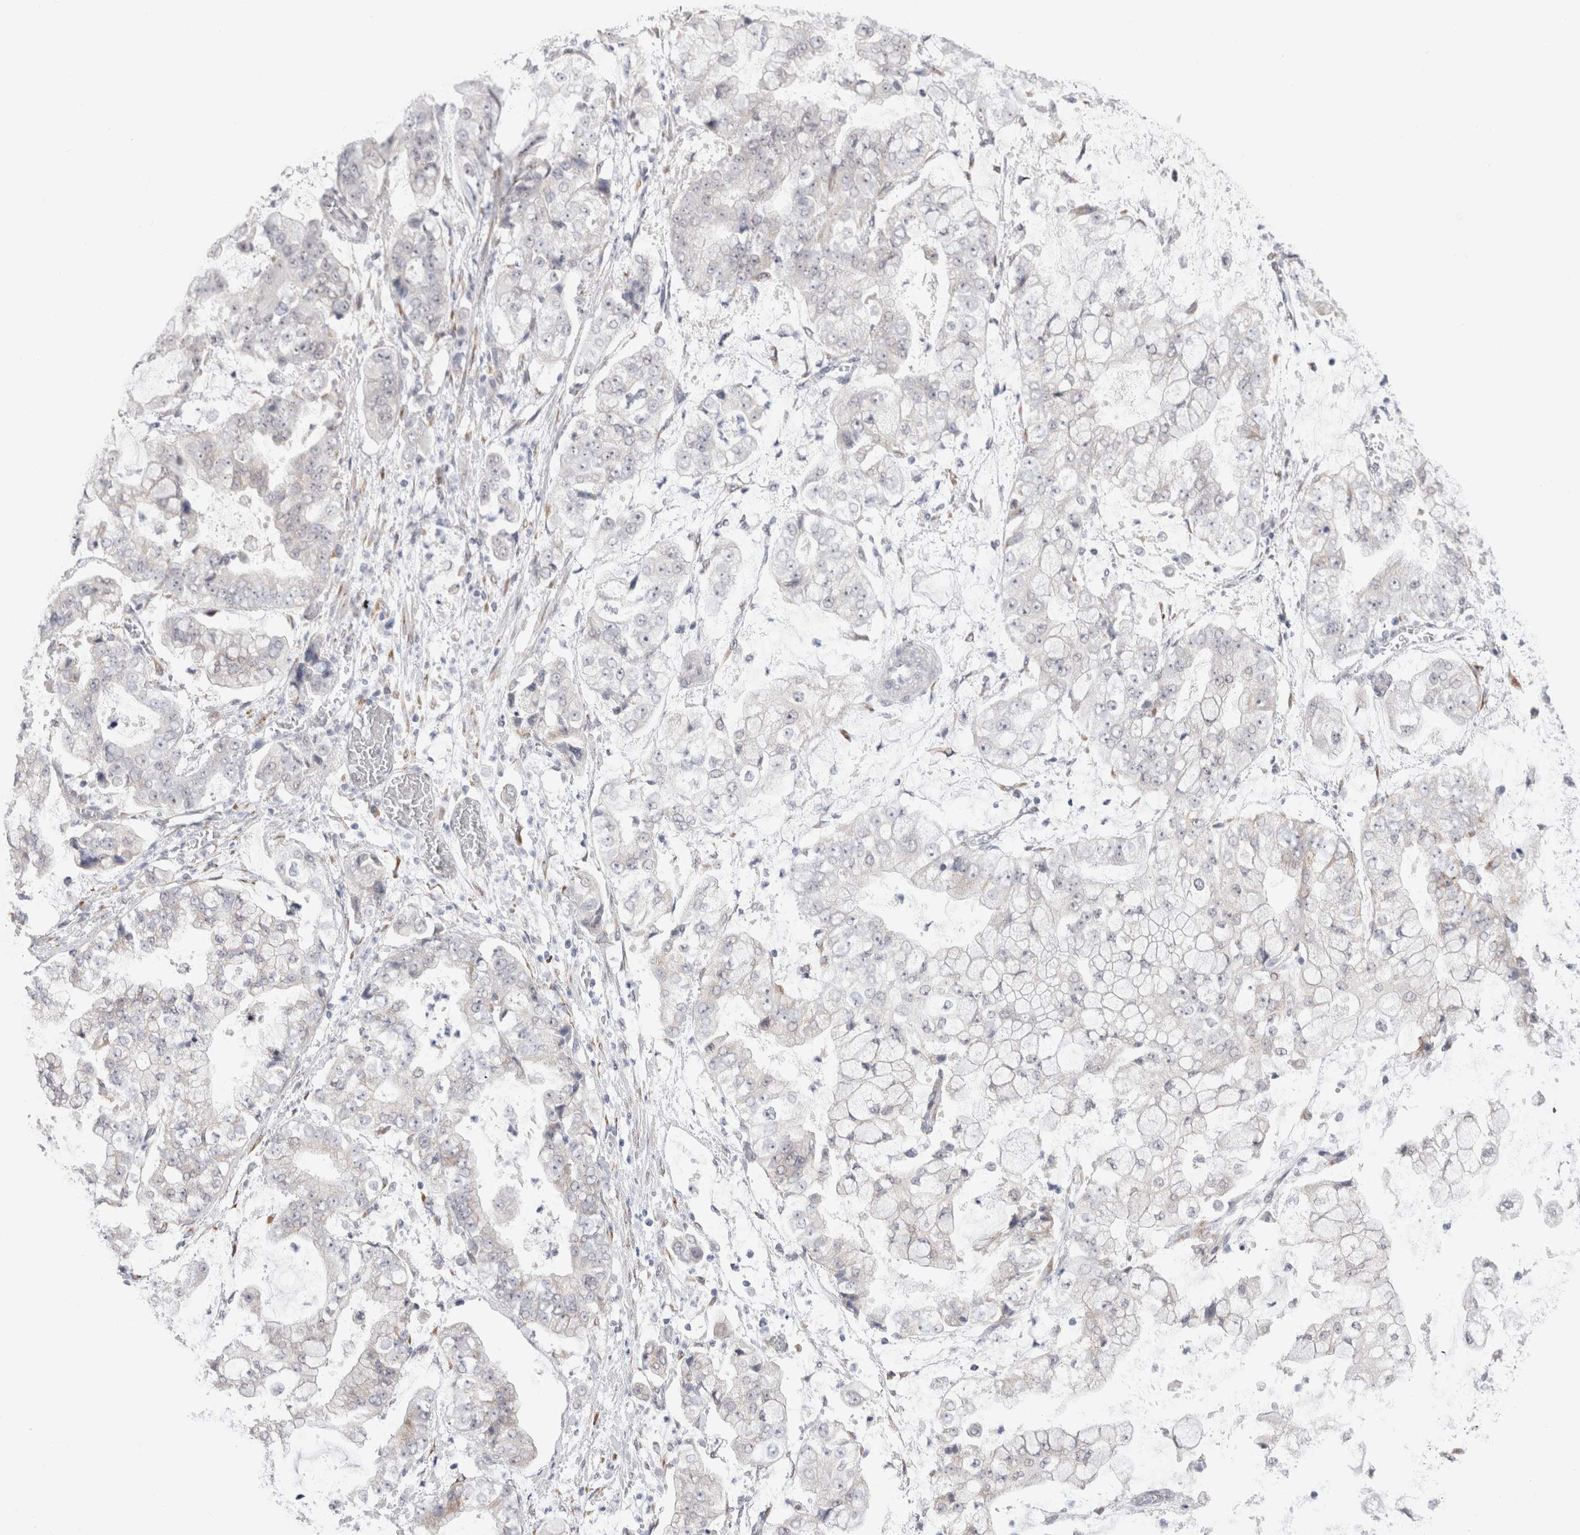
{"staining": {"intensity": "negative", "quantity": "none", "location": "none"}, "tissue": "stomach cancer", "cell_type": "Tumor cells", "image_type": "cancer", "snomed": [{"axis": "morphology", "description": "Adenocarcinoma, NOS"}, {"axis": "topography", "description": "Stomach"}], "caption": "DAB immunohistochemical staining of adenocarcinoma (stomach) exhibits no significant expression in tumor cells.", "gene": "TRMT1L", "patient": {"sex": "male", "age": 76}}